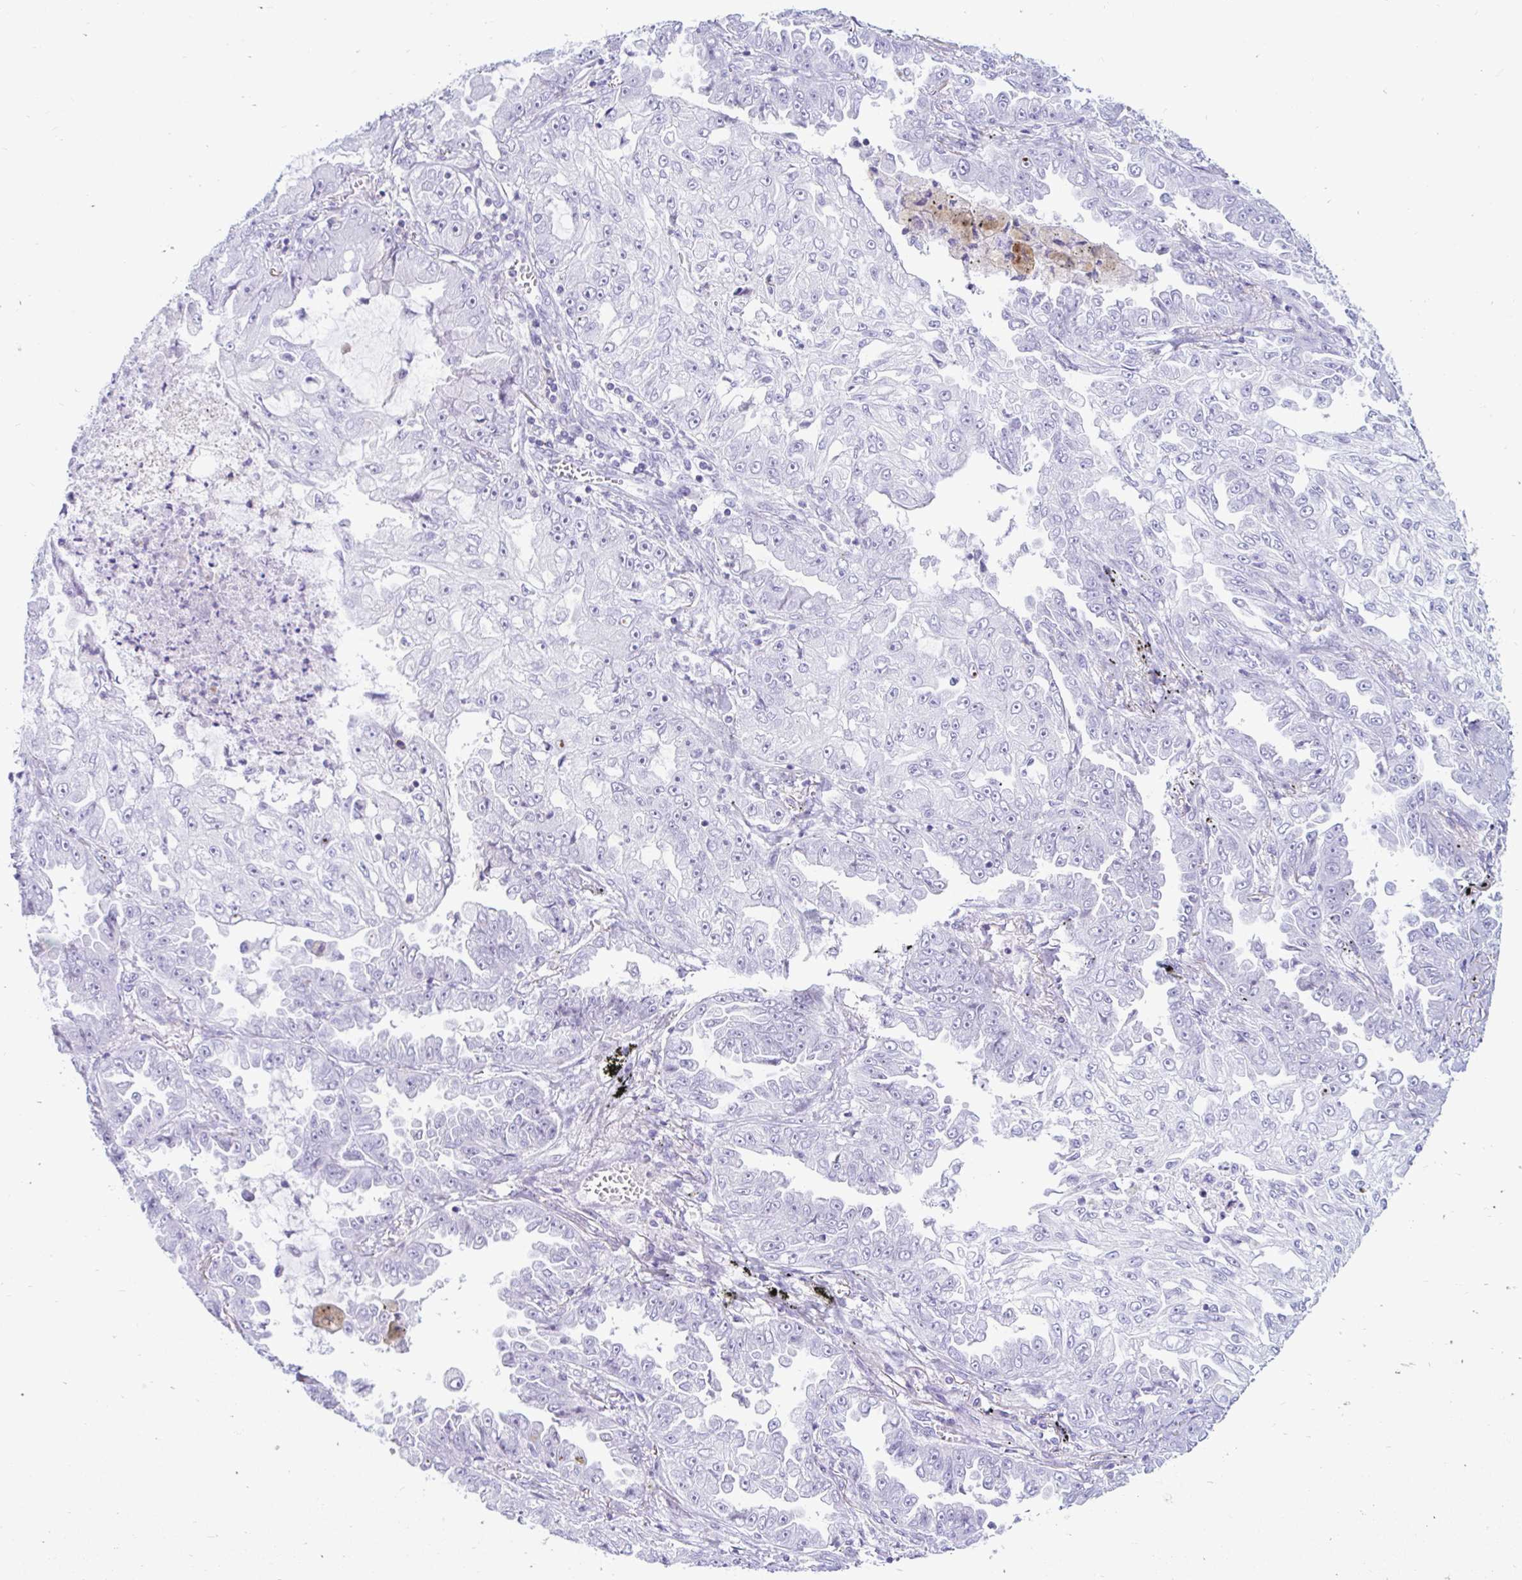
{"staining": {"intensity": "negative", "quantity": "none", "location": "none"}, "tissue": "lung cancer", "cell_type": "Tumor cells", "image_type": "cancer", "snomed": [{"axis": "morphology", "description": "Adenocarcinoma, NOS"}, {"axis": "topography", "description": "Lung"}], "caption": "IHC photomicrograph of lung cancer (adenocarcinoma) stained for a protein (brown), which demonstrates no staining in tumor cells. Nuclei are stained in blue.", "gene": "BEST1", "patient": {"sex": "female", "age": 52}}